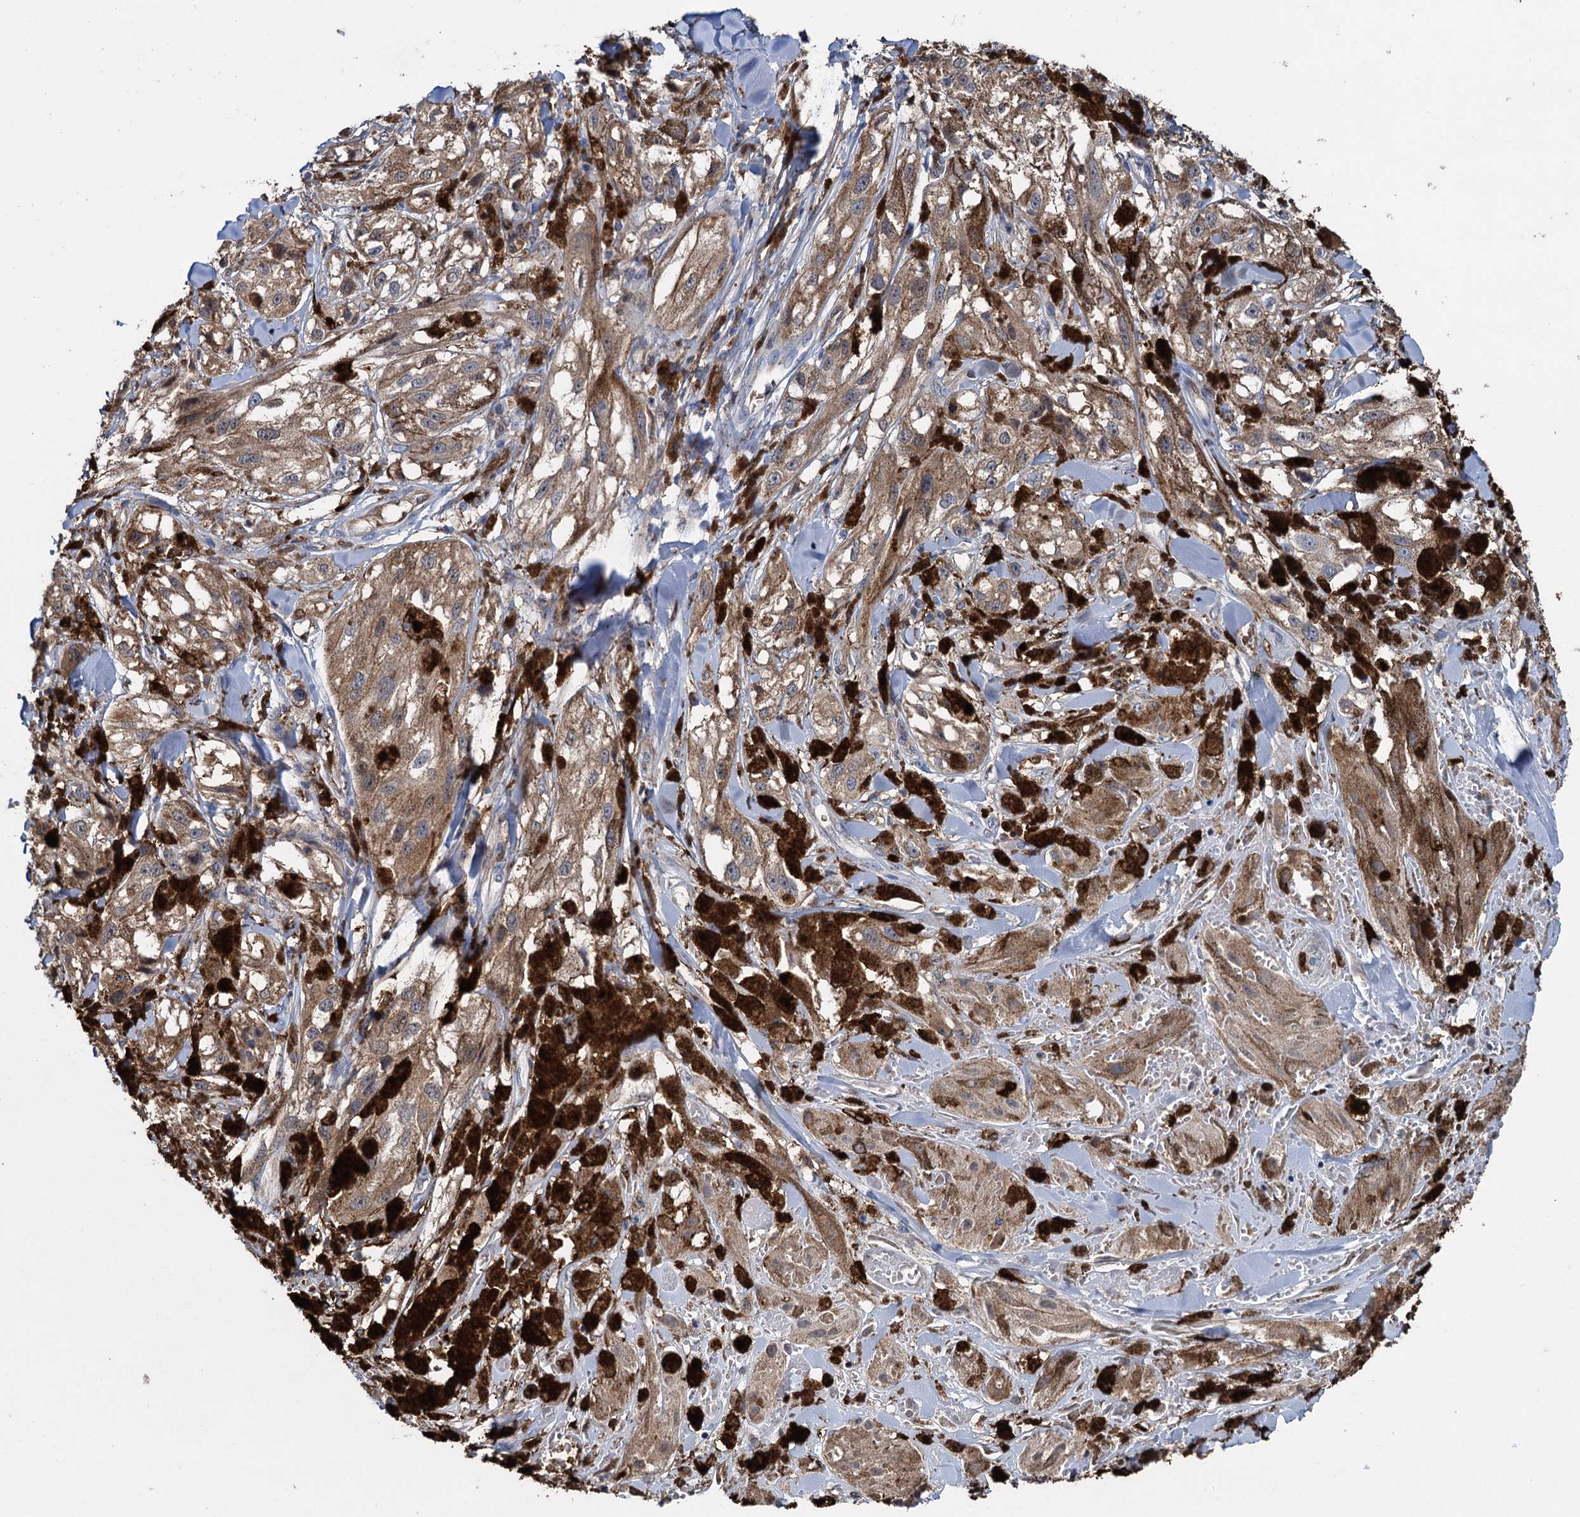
{"staining": {"intensity": "moderate", "quantity": ">75%", "location": "cytoplasmic/membranous"}, "tissue": "melanoma", "cell_type": "Tumor cells", "image_type": "cancer", "snomed": [{"axis": "morphology", "description": "Malignant melanoma, NOS"}, {"axis": "topography", "description": "Skin"}], "caption": "The photomicrograph demonstrates immunohistochemical staining of malignant melanoma. There is moderate cytoplasmic/membranous positivity is present in approximately >75% of tumor cells.", "gene": "FABP5", "patient": {"sex": "male", "age": 88}}